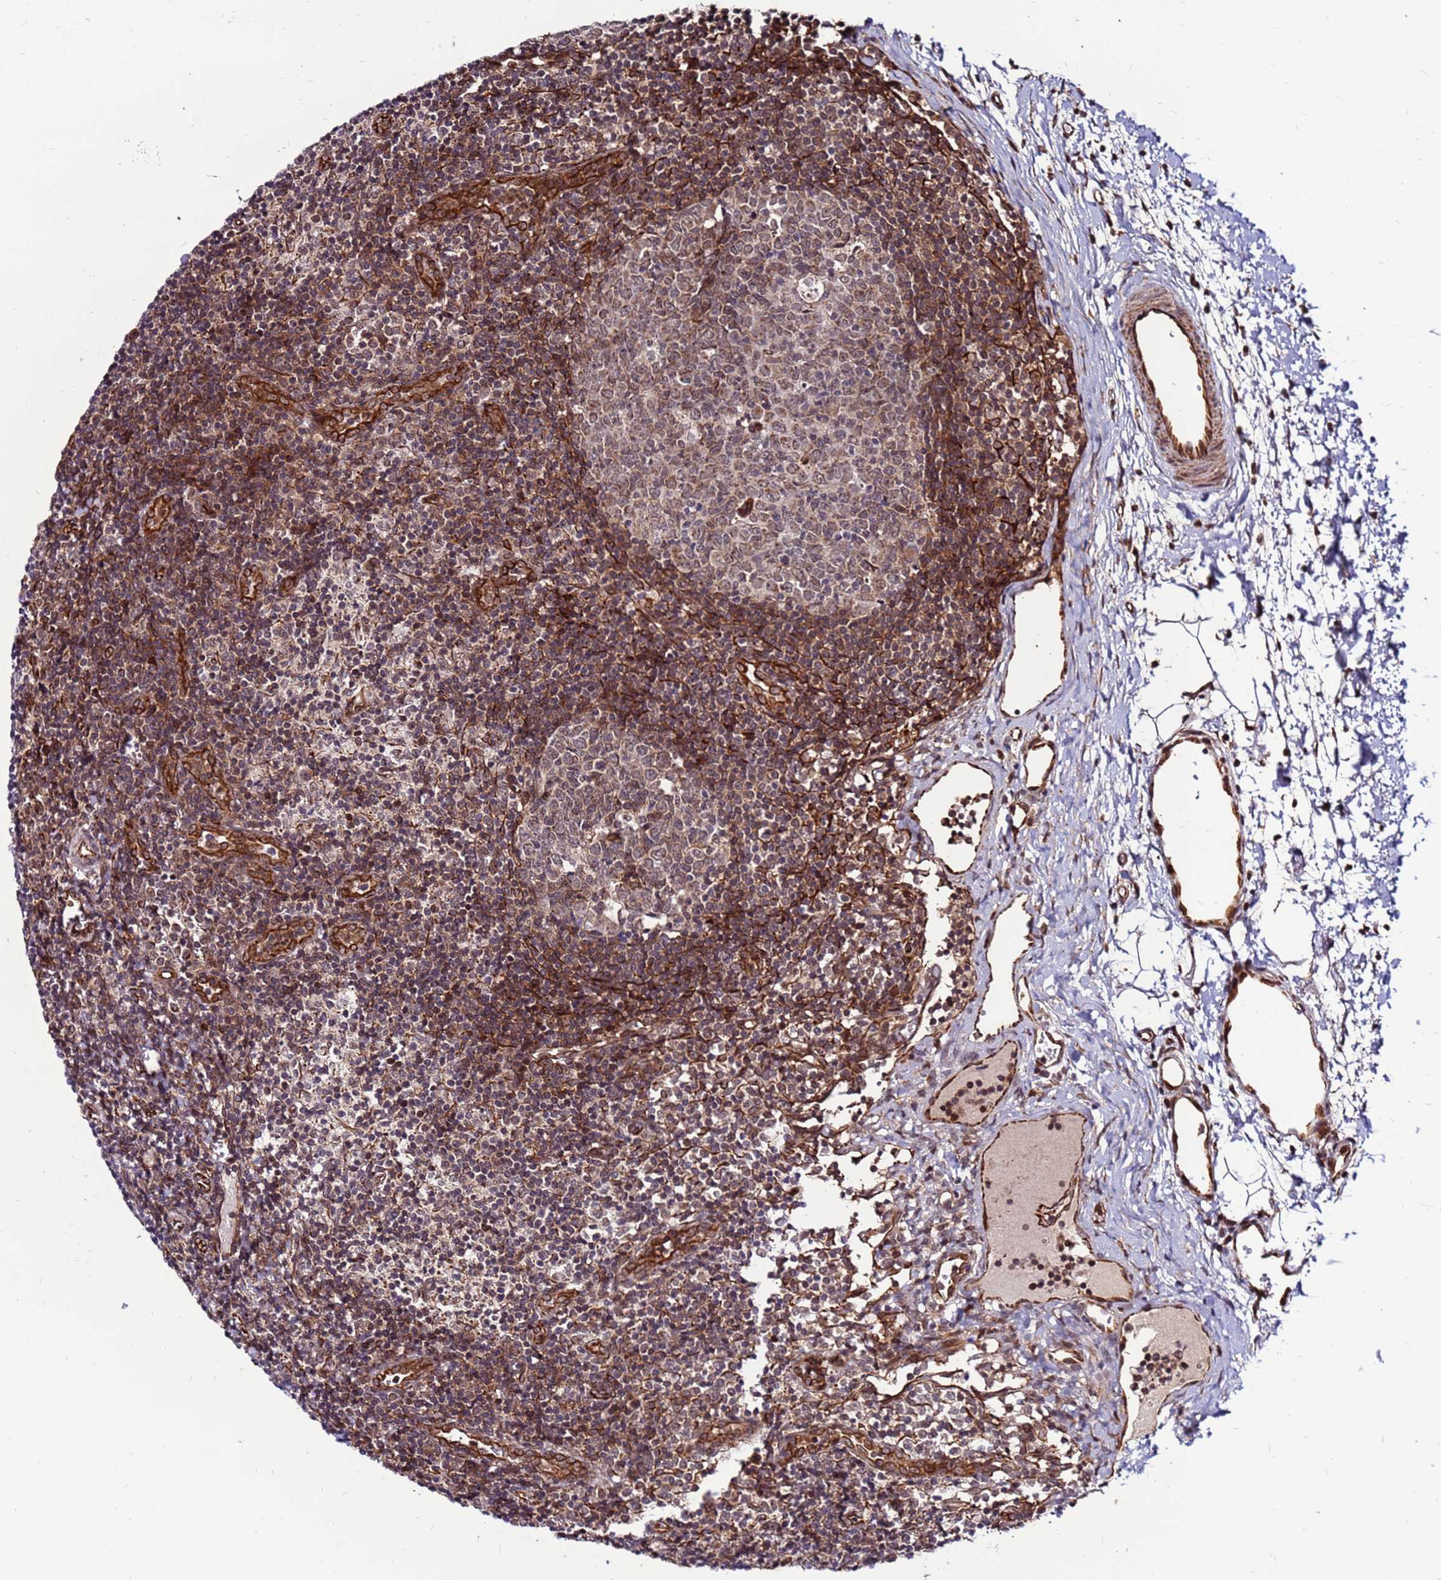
{"staining": {"intensity": "moderate", "quantity": "25%-75%", "location": "cytoplasmic/membranous,nuclear"}, "tissue": "lymph node", "cell_type": "Germinal center cells", "image_type": "normal", "snomed": [{"axis": "morphology", "description": "Normal tissue, NOS"}, {"axis": "topography", "description": "Lymph node"}], "caption": "This is a histology image of IHC staining of benign lymph node, which shows moderate positivity in the cytoplasmic/membranous,nuclear of germinal center cells.", "gene": "CLK3", "patient": {"sex": "female", "age": 37}}